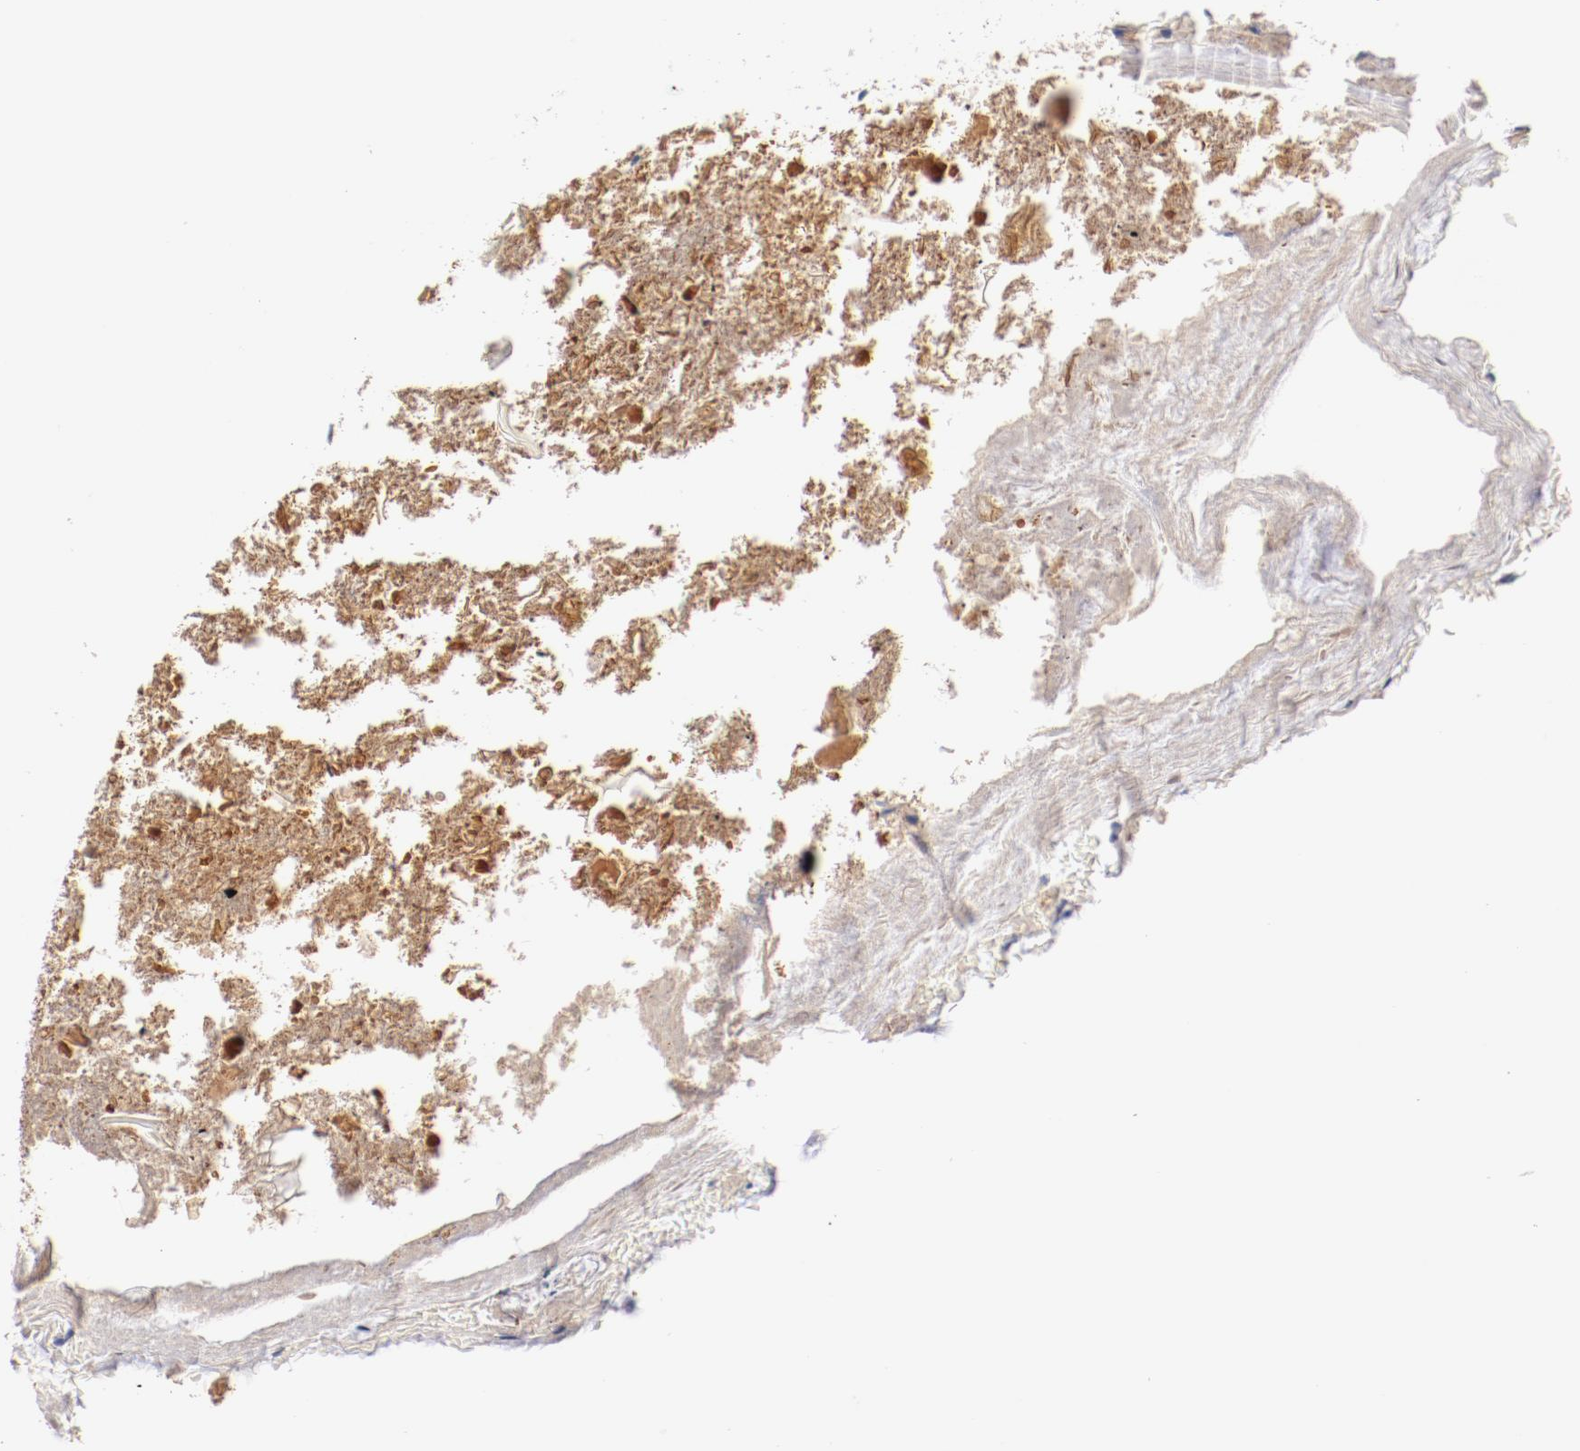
{"staining": {"intensity": "weak", "quantity": ">75%", "location": "cytoplasmic/membranous"}, "tissue": "appendix", "cell_type": "Glandular cells", "image_type": "normal", "snomed": [{"axis": "morphology", "description": "Normal tissue, NOS"}, {"axis": "topography", "description": "Appendix"}], "caption": "DAB (3,3'-diaminobenzidine) immunohistochemical staining of benign appendix exhibits weak cytoplasmic/membranous protein positivity in about >75% of glandular cells.", "gene": "DYNC1H1", "patient": {"sex": "female", "age": 10}}